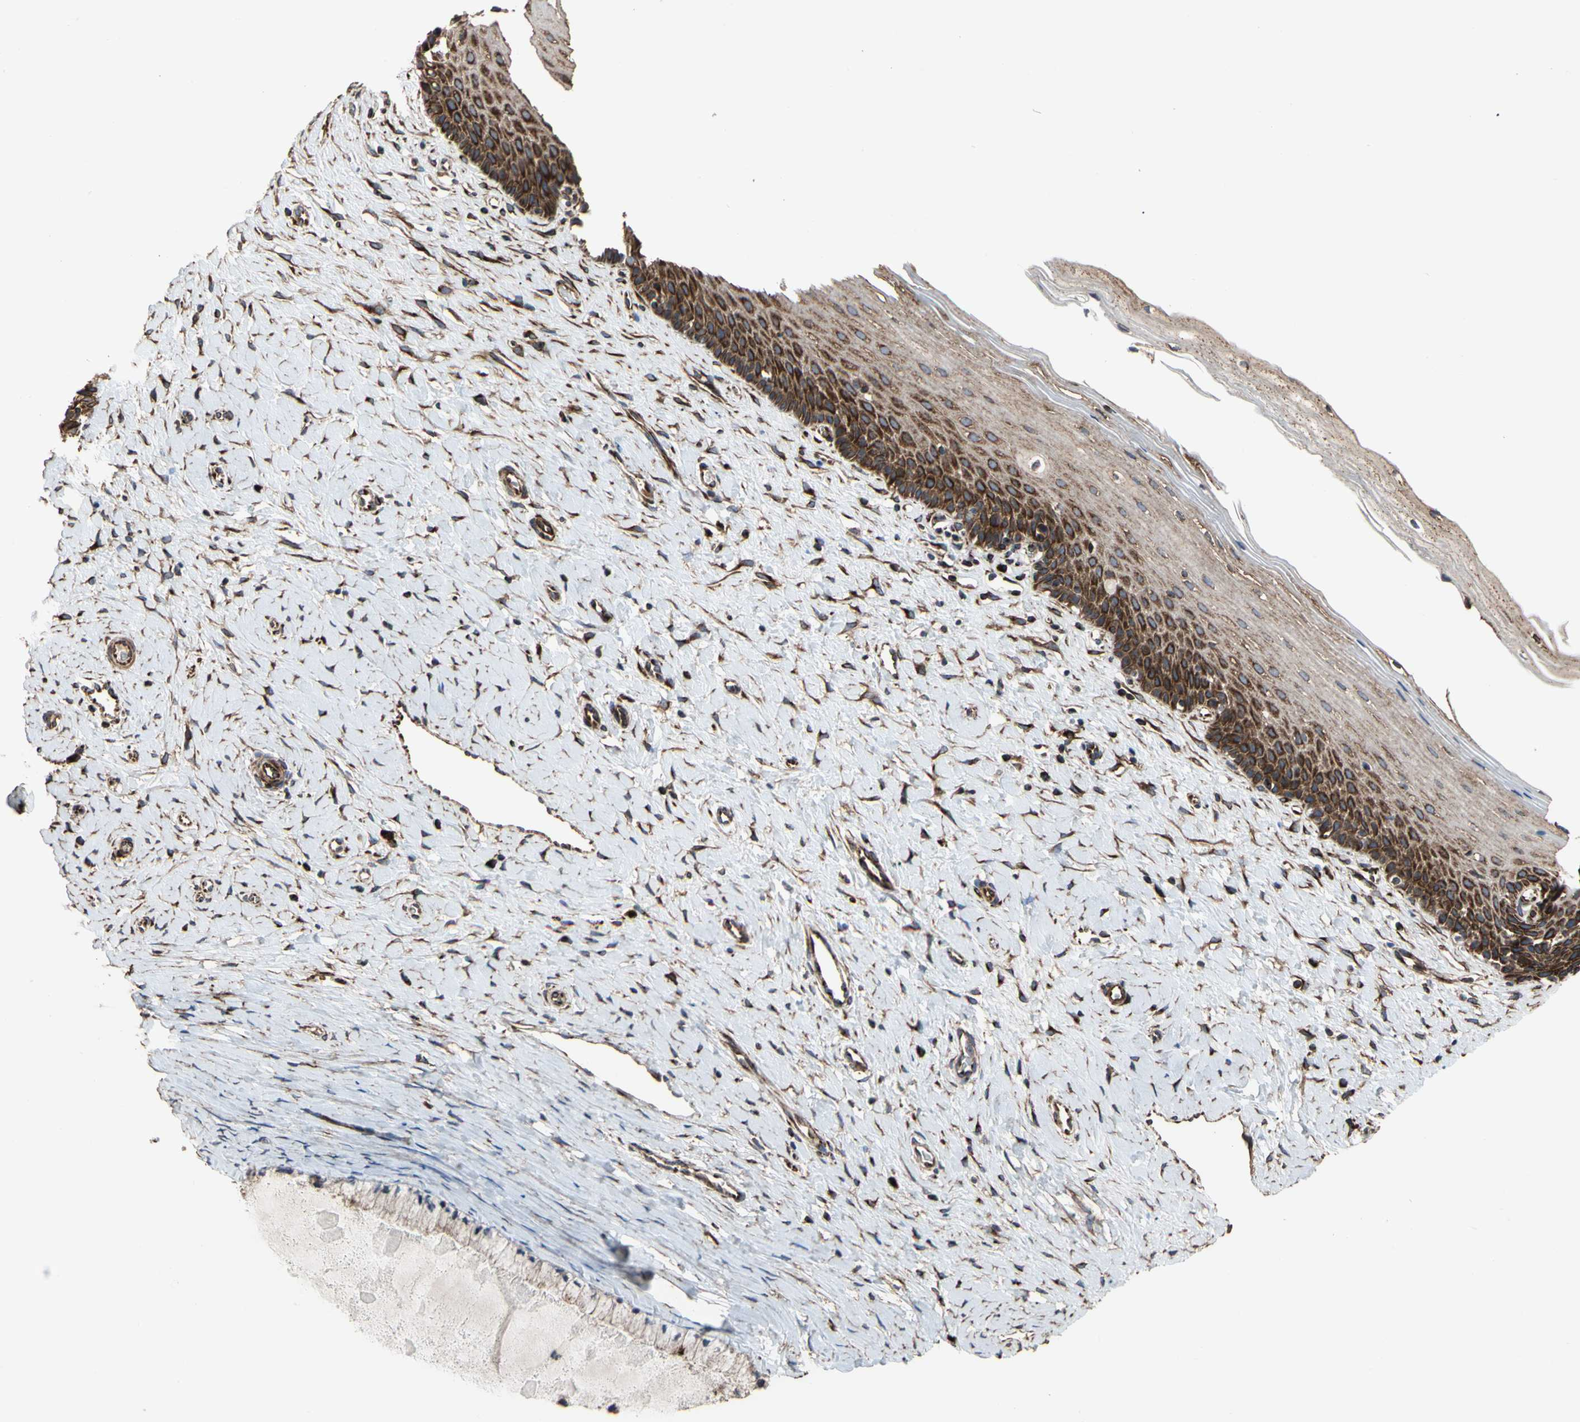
{"staining": {"intensity": "moderate", "quantity": ">75%", "location": "cytoplasmic/membranous"}, "tissue": "cervix", "cell_type": "Glandular cells", "image_type": "normal", "snomed": [{"axis": "morphology", "description": "Normal tissue, NOS"}, {"axis": "topography", "description": "Cervix"}], "caption": "A photomicrograph showing moderate cytoplasmic/membranous expression in approximately >75% of glandular cells in benign cervix, as visualized by brown immunohistochemical staining.", "gene": "TUBA1A", "patient": {"sex": "female", "age": 39}}